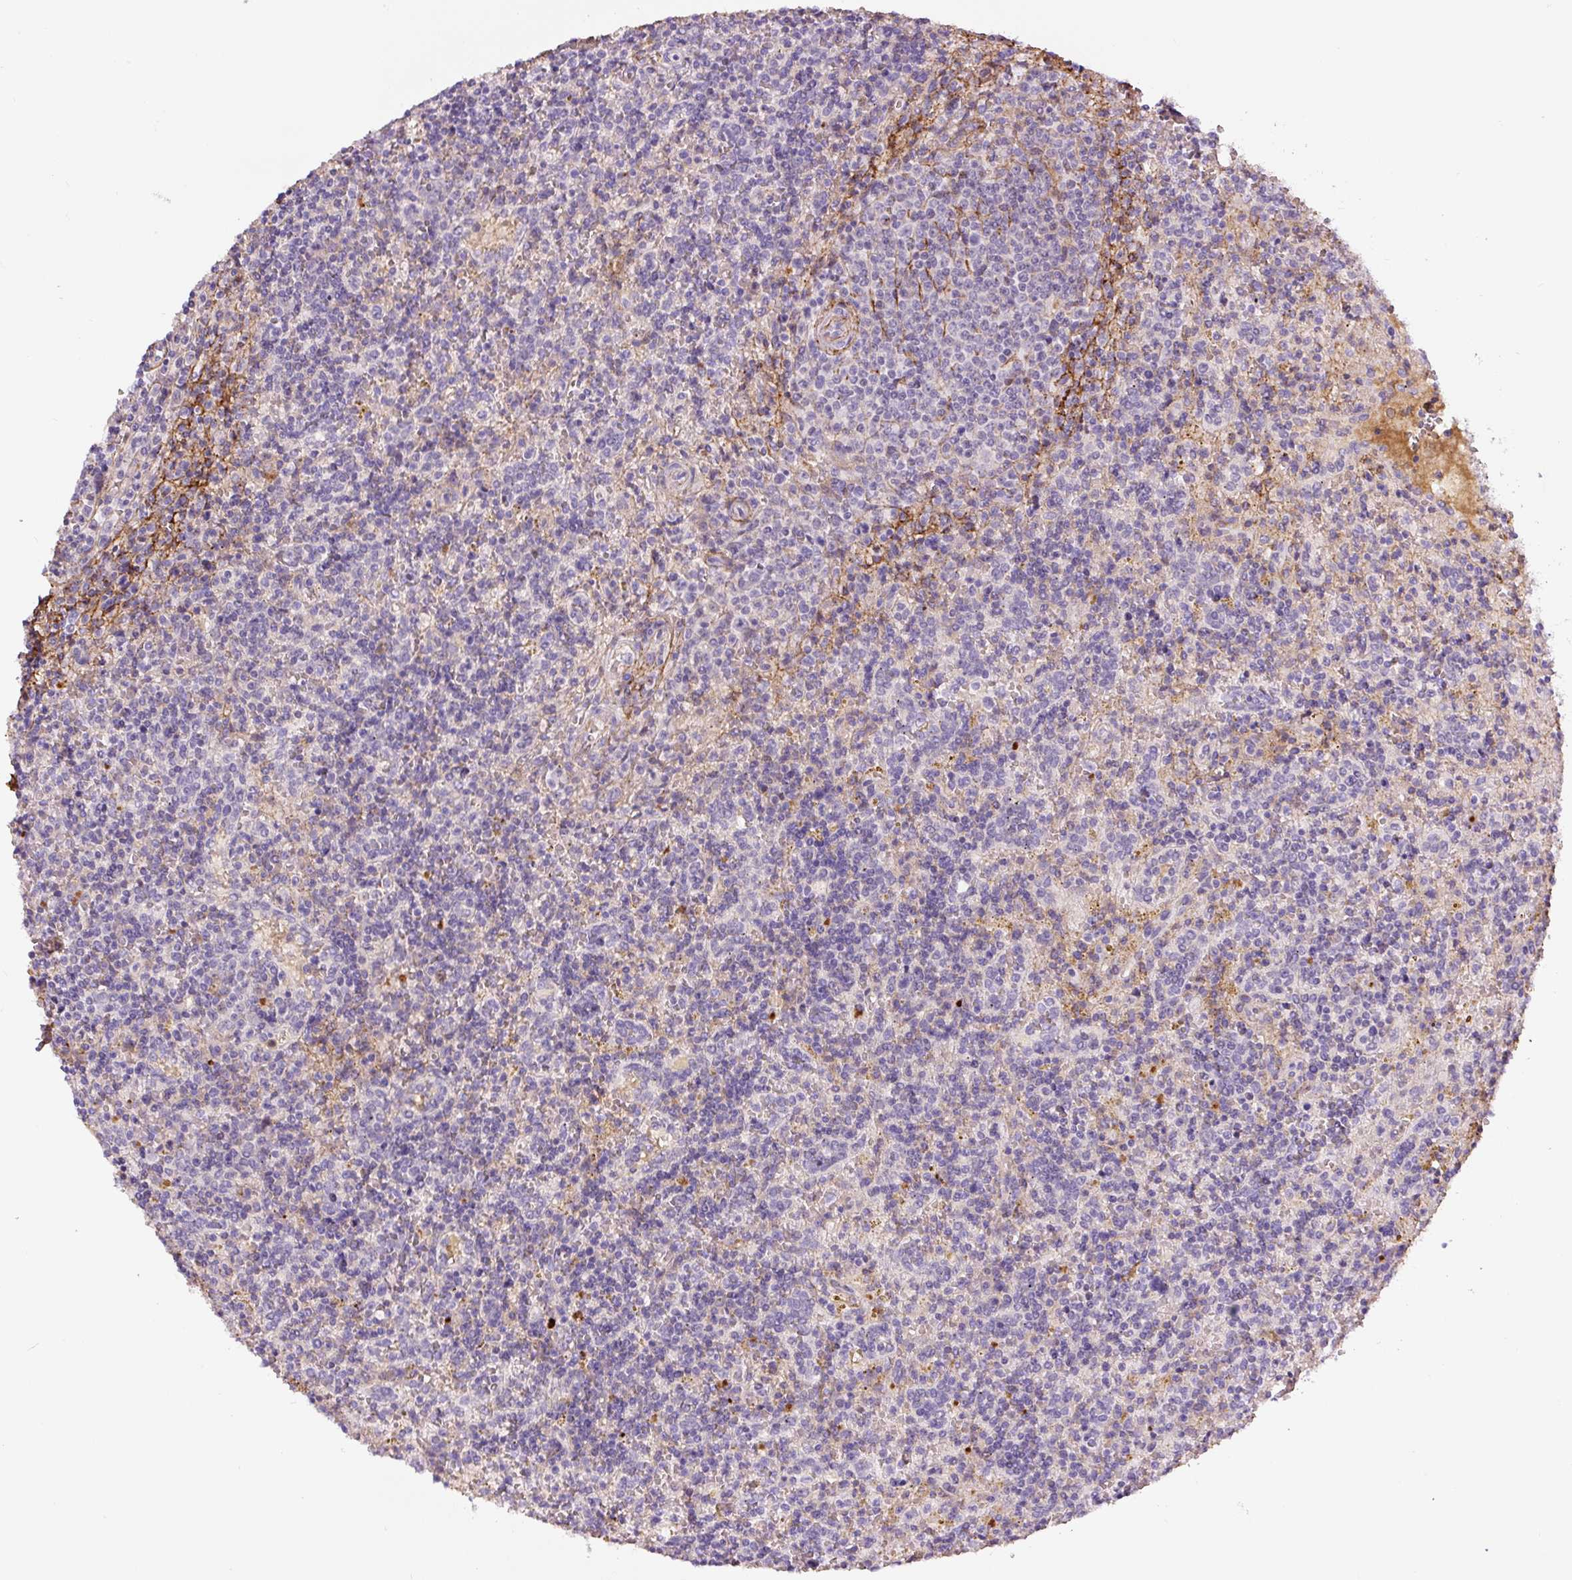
{"staining": {"intensity": "negative", "quantity": "none", "location": "none"}, "tissue": "lymphoma", "cell_type": "Tumor cells", "image_type": "cancer", "snomed": [{"axis": "morphology", "description": "Malignant lymphoma, non-Hodgkin's type, Low grade"}, {"axis": "topography", "description": "Spleen"}], "caption": "There is no significant expression in tumor cells of lymphoma. (DAB (3,3'-diaminobenzidine) immunohistochemistry (IHC) with hematoxylin counter stain).", "gene": "FBN1", "patient": {"sex": "male", "age": 67}}